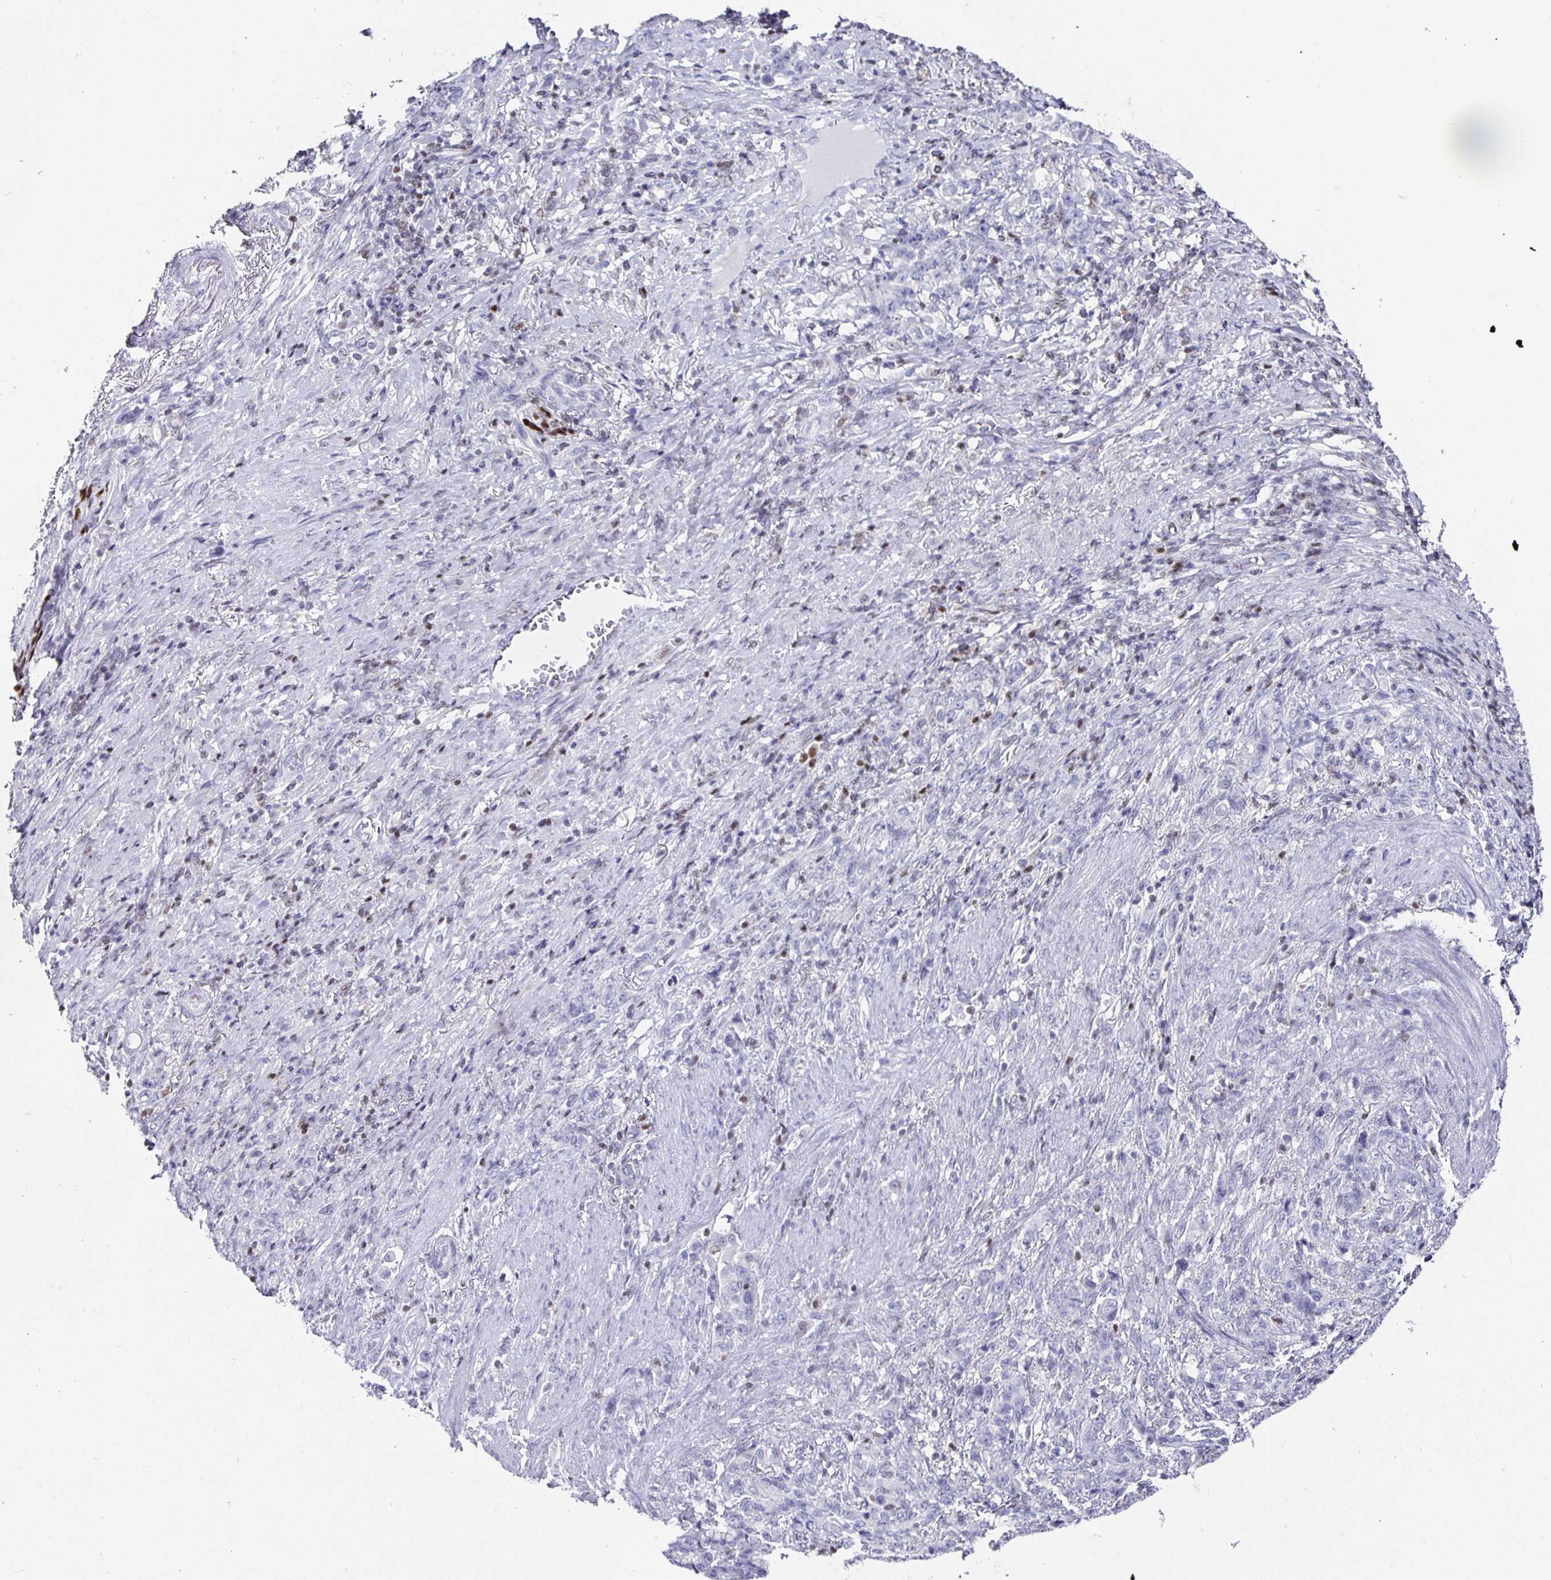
{"staining": {"intensity": "negative", "quantity": "none", "location": "none"}, "tissue": "stomach cancer", "cell_type": "Tumor cells", "image_type": "cancer", "snomed": [{"axis": "morphology", "description": "Adenocarcinoma, NOS"}, {"axis": "topography", "description": "Stomach"}], "caption": "Tumor cells show no significant protein positivity in stomach cancer. (DAB (3,3'-diaminobenzidine) IHC visualized using brightfield microscopy, high magnification).", "gene": "RUNX2", "patient": {"sex": "female", "age": 79}}